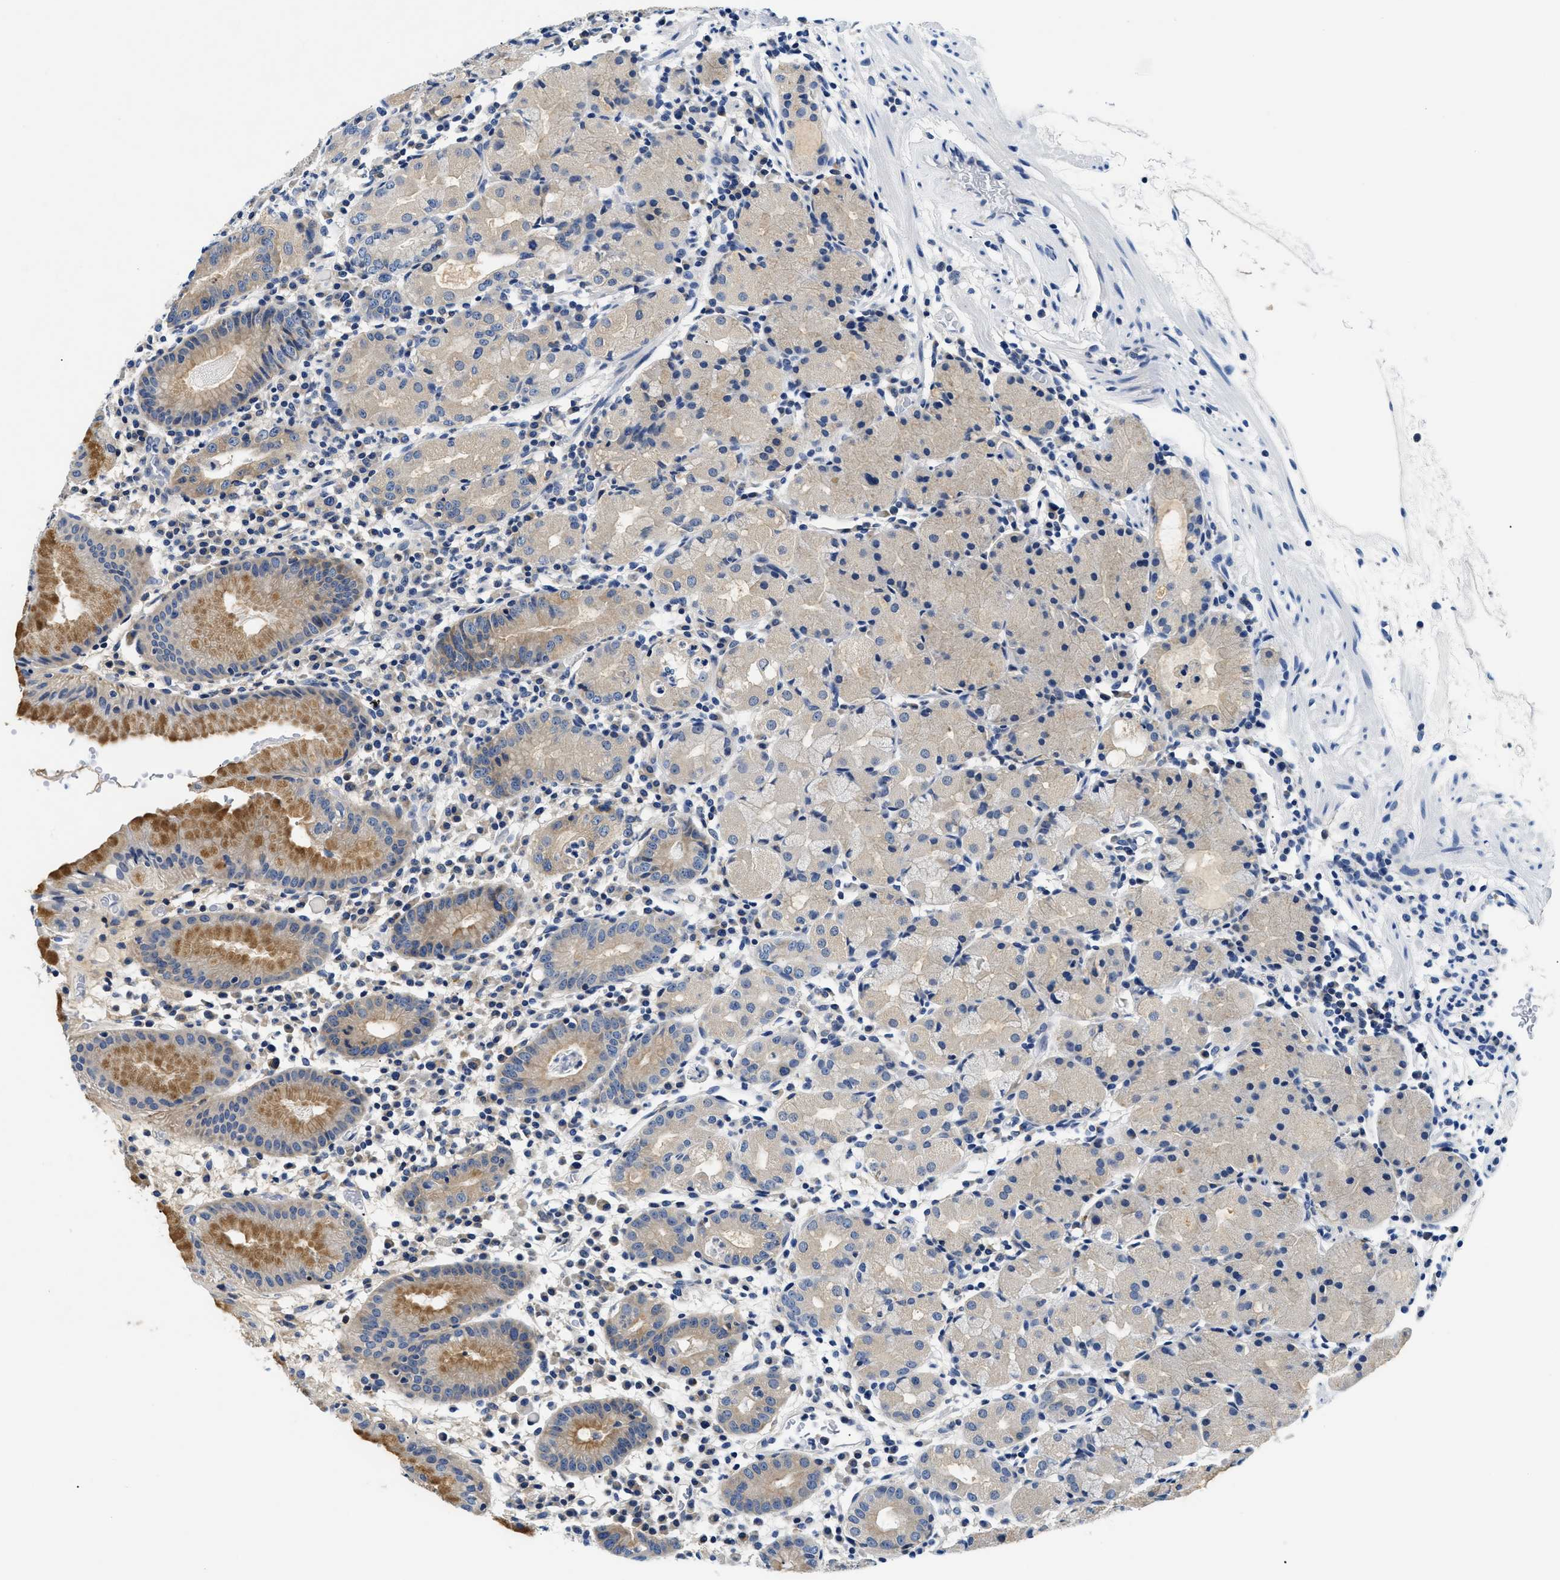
{"staining": {"intensity": "moderate", "quantity": "<25%", "location": "cytoplasmic/membranous"}, "tissue": "stomach", "cell_type": "Glandular cells", "image_type": "normal", "snomed": [{"axis": "morphology", "description": "Normal tissue, NOS"}, {"axis": "topography", "description": "Stomach"}, {"axis": "topography", "description": "Stomach, lower"}], "caption": "Moderate cytoplasmic/membranous protein positivity is present in about <25% of glandular cells in stomach. Nuclei are stained in blue.", "gene": "MEA1", "patient": {"sex": "female", "age": 75}}